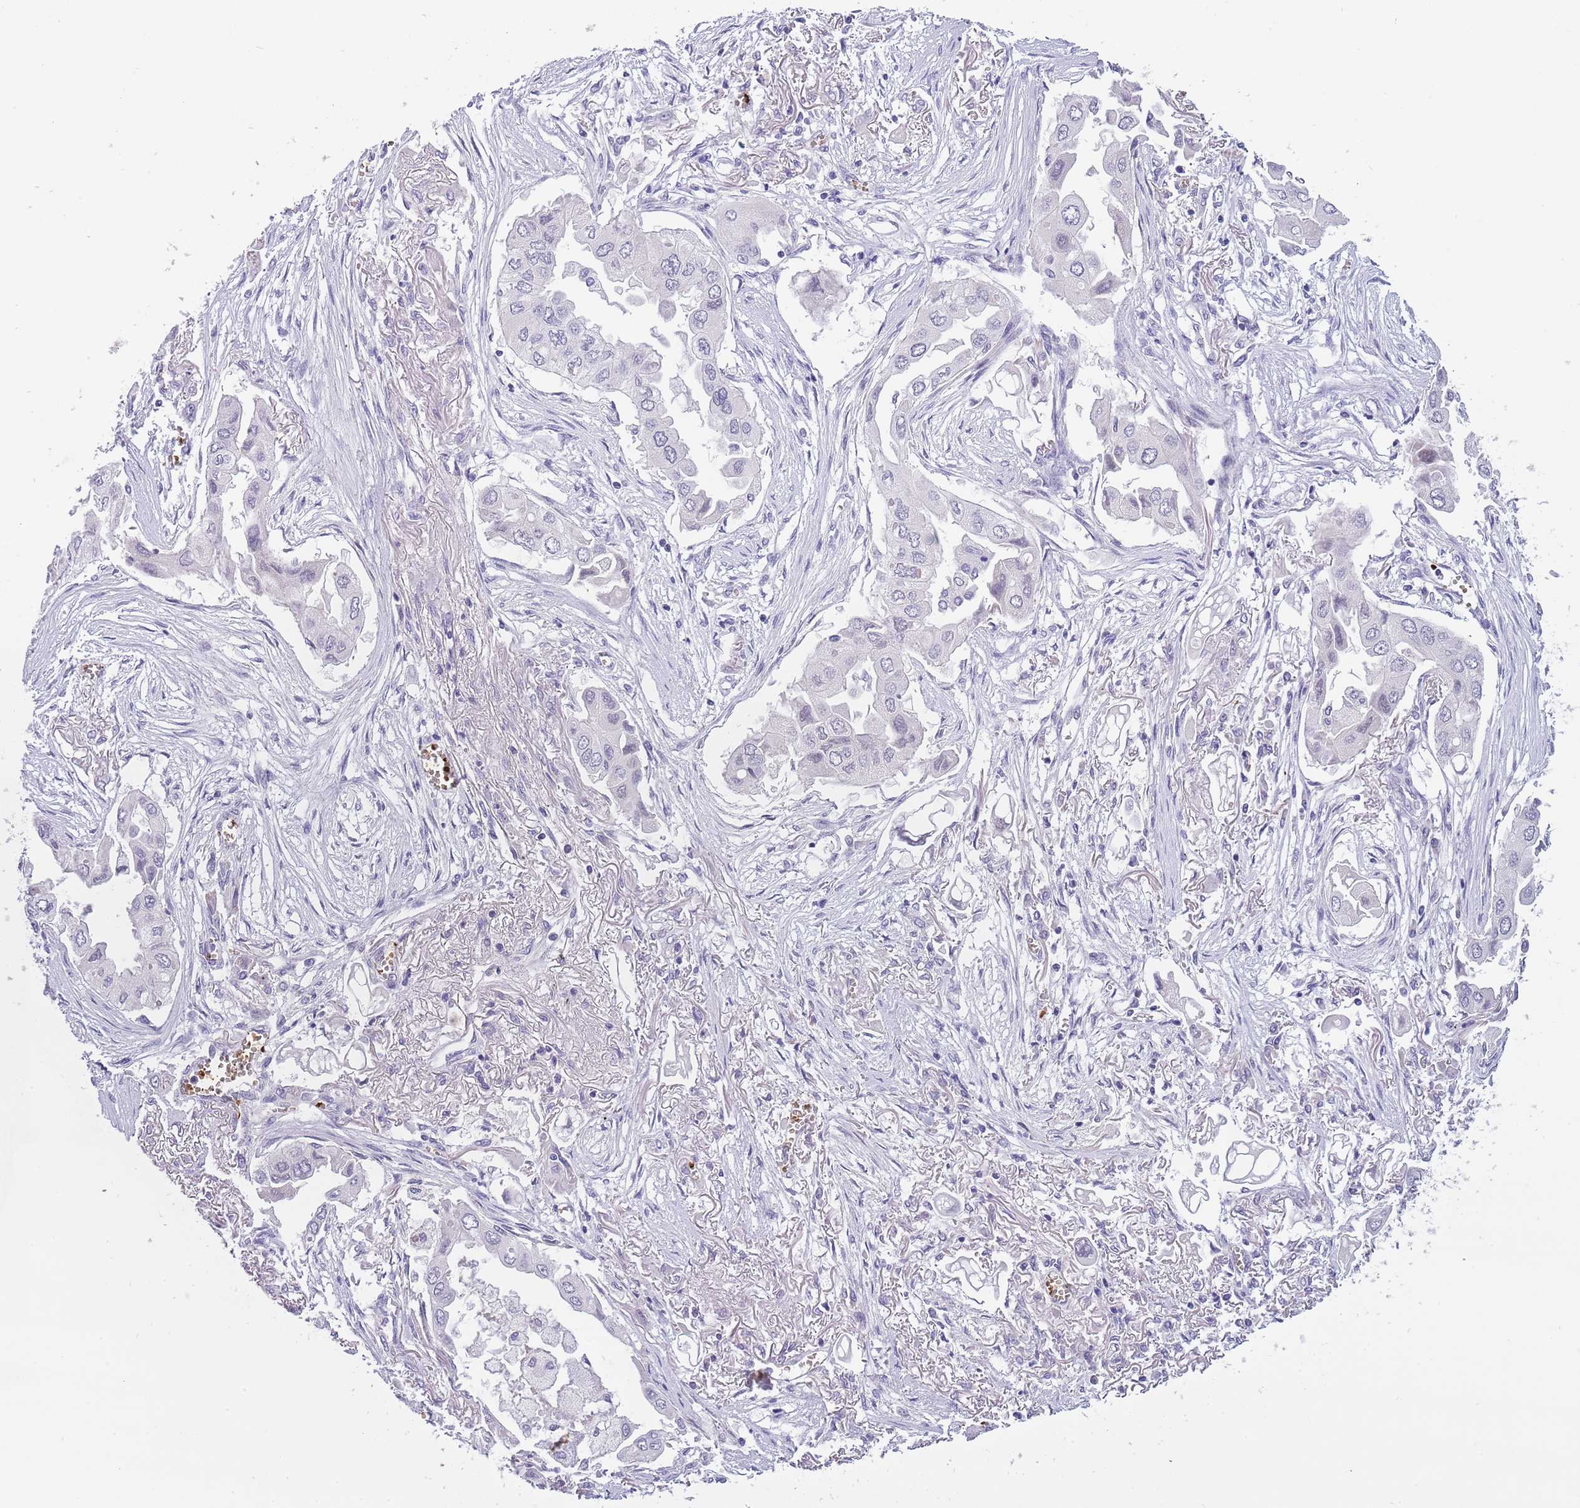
{"staining": {"intensity": "negative", "quantity": "none", "location": "none"}, "tissue": "lung cancer", "cell_type": "Tumor cells", "image_type": "cancer", "snomed": [{"axis": "morphology", "description": "Adenocarcinoma, NOS"}, {"axis": "topography", "description": "Lung"}], "caption": "DAB (3,3'-diaminobenzidine) immunohistochemical staining of adenocarcinoma (lung) shows no significant staining in tumor cells.", "gene": "LYPD6B", "patient": {"sex": "female", "age": 76}}